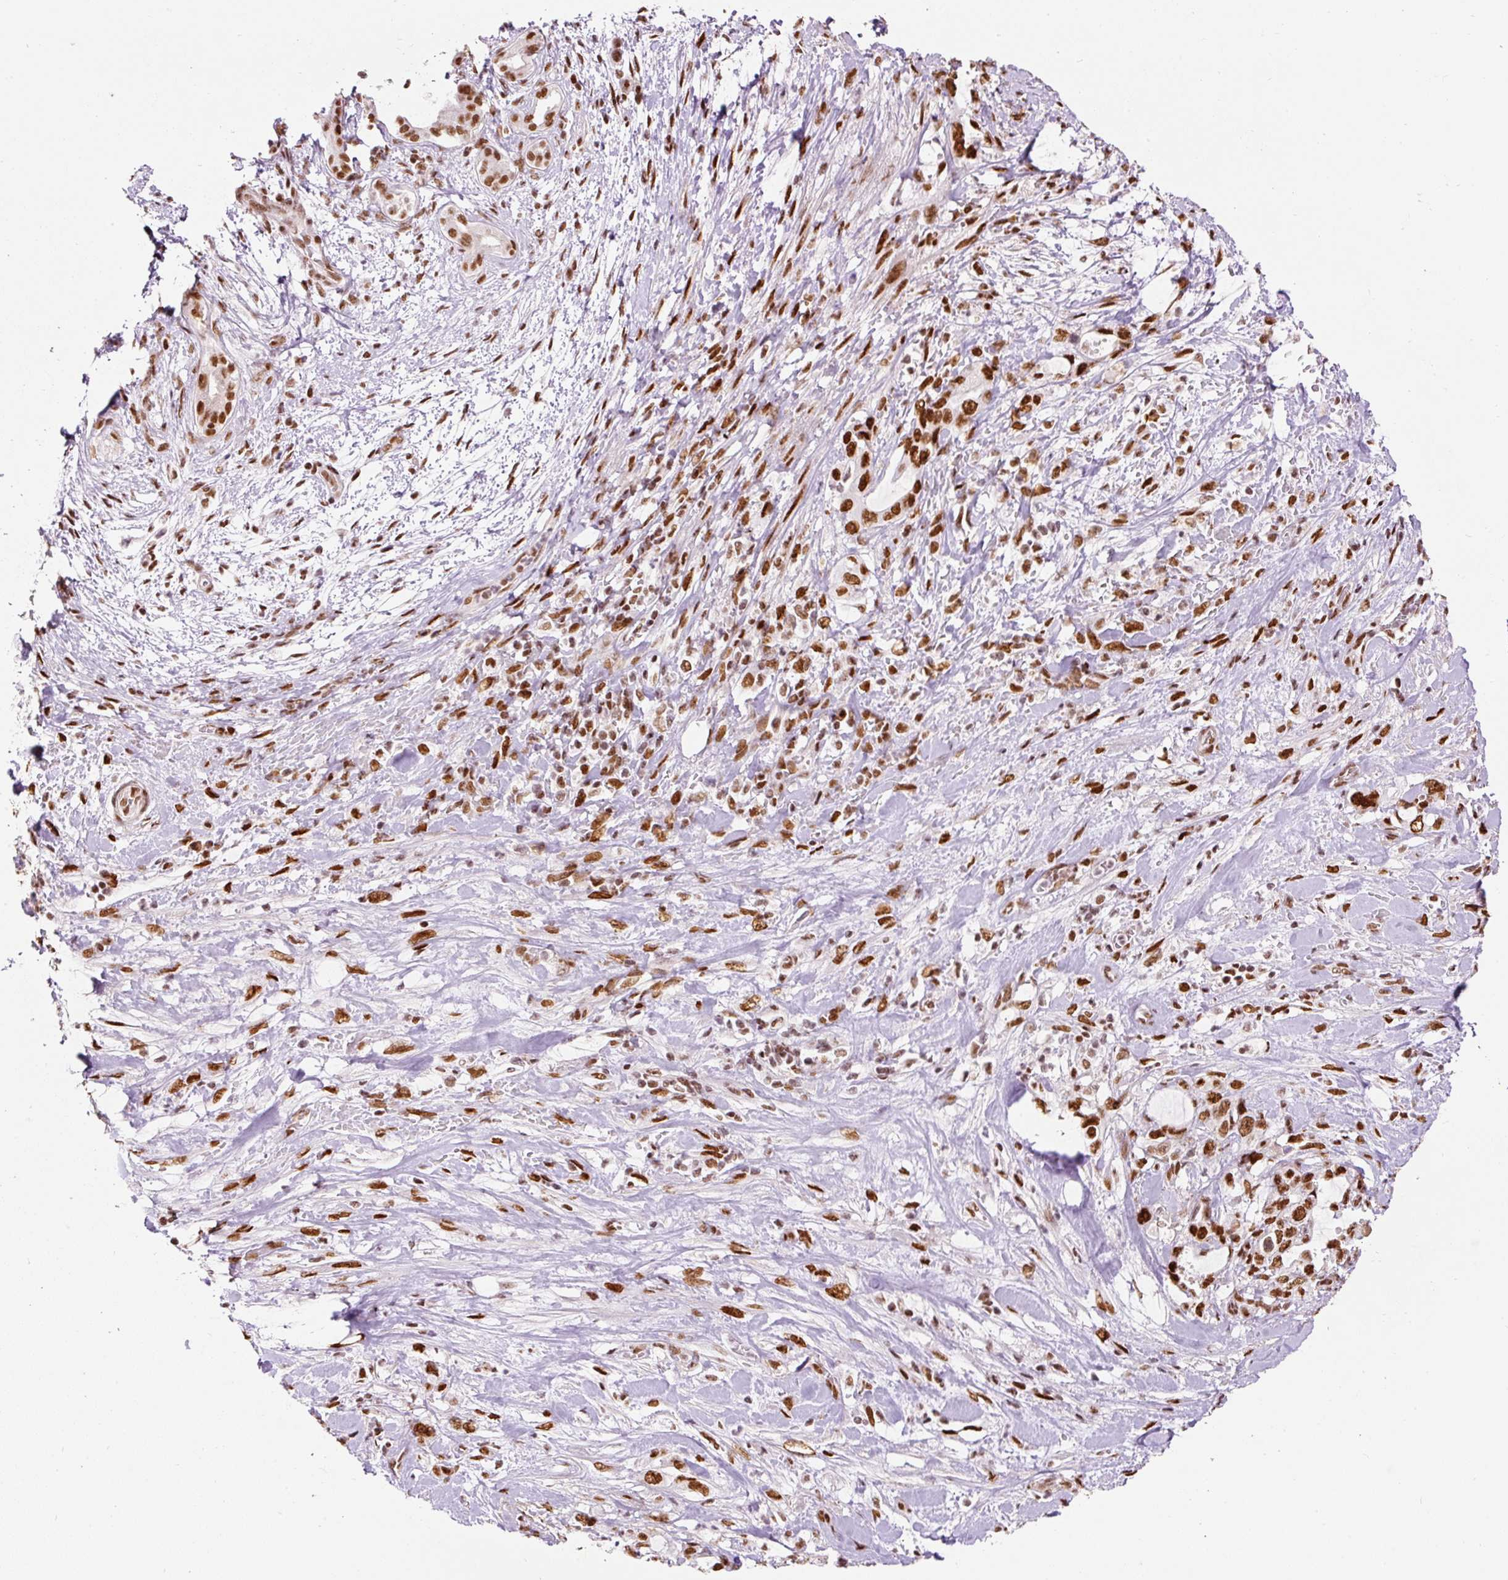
{"staining": {"intensity": "strong", "quantity": ">75%", "location": "nuclear"}, "tissue": "pancreatic cancer", "cell_type": "Tumor cells", "image_type": "cancer", "snomed": [{"axis": "morphology", "description": "Adenocarcinoma, NOS"}, {"axis": "topography", "description": "Pancreas"}], "caption": "Tumor cells show strong nuclear staining in approximately >75% of cells in adenocarcinoma (pancreatic). Using DAB (3,3'-diaminobenzidine) (brown) and hematoxylin (blue) stains, captured at high magnification using brightfield microscopy.", "gene": "HNRNPC", "patient": {"sex": "female", "age": 61}}